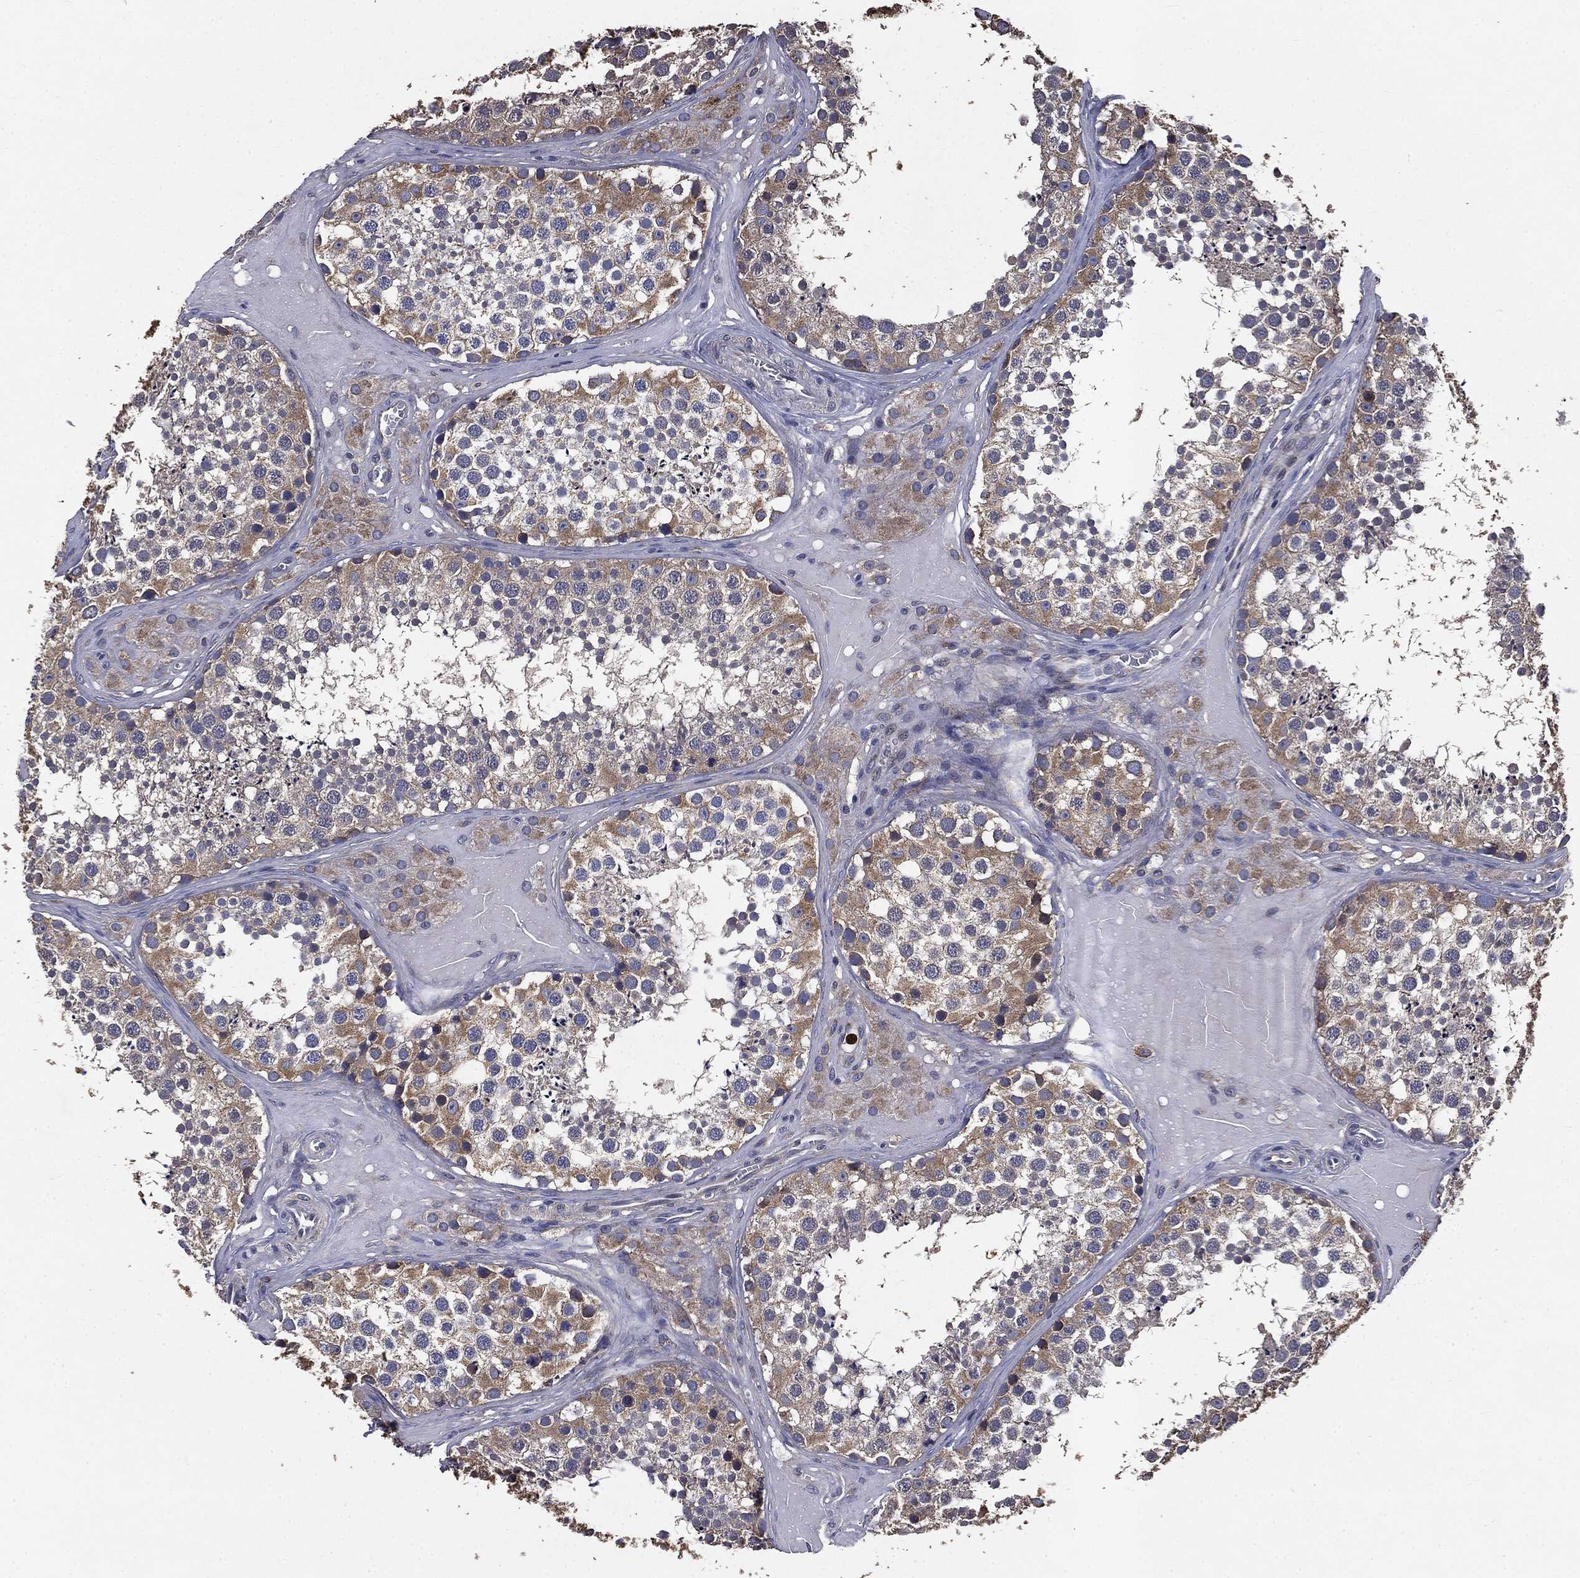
{"staining": {"intensity": "moderate", "quantity": "25%-75%", "location": "cytoplasmic/membranous"}, "tissue": "testis", "cell_type": "Cells in seminiferous ducts", "image_type": "normal", "snomed": [{"axis": "morphology", "description": "Normal tissue, NOS"}, {"axis": "topography", "description": "Testis"}], "caption": "Moderate cytoplasmic/membranous protein expression is seen in approximately 25%-75% of cells in seminiferous ducts in testis.", "gene": "MAPK6", "patient": {"sex": "male", "age": 31}}